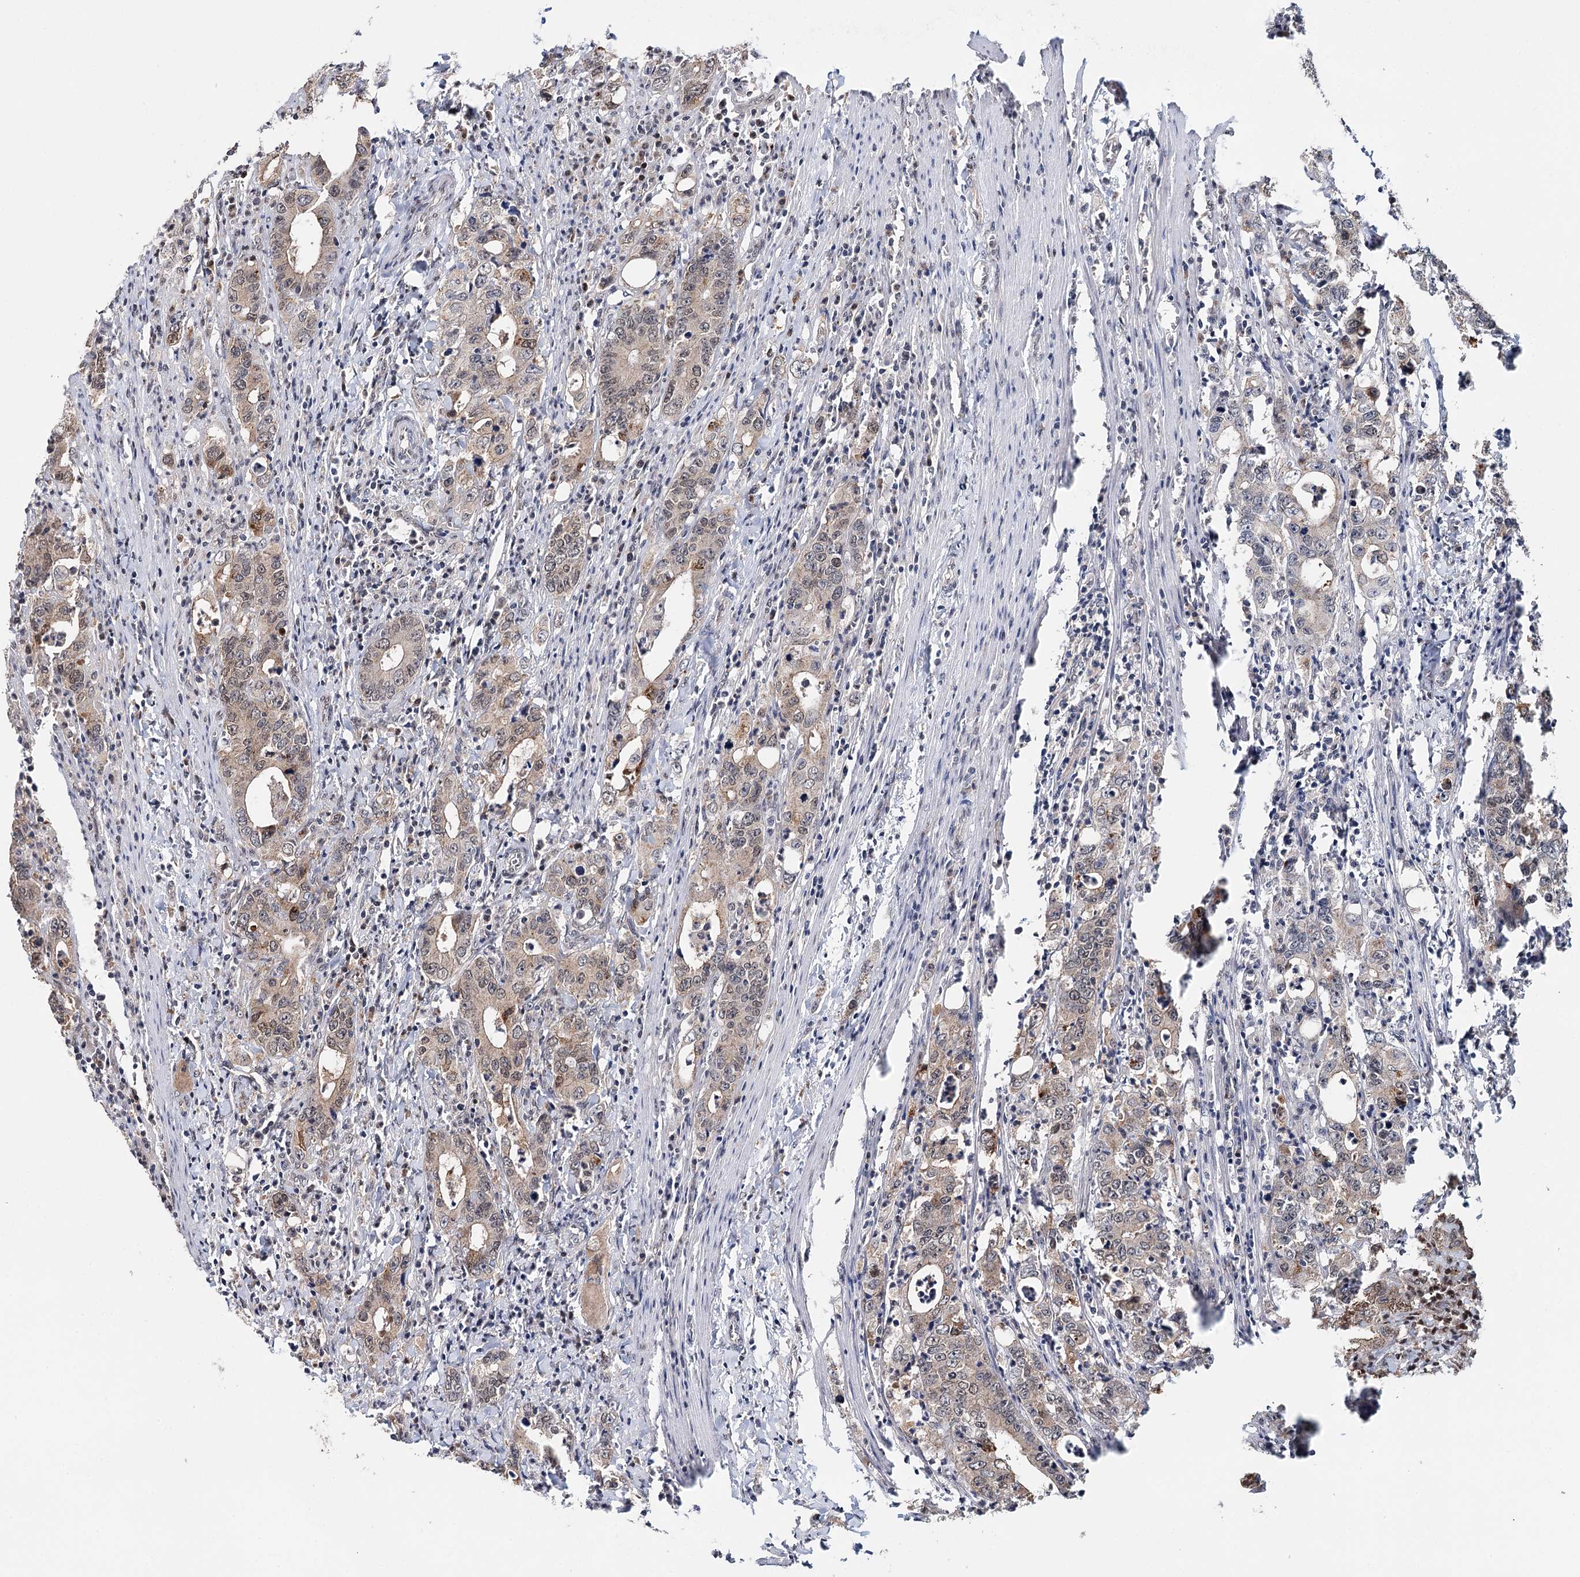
{"staining": {"intensity": "moderate", "quantity": "25%-75%", "location": "nuclear"}, "tissue": "colorectal cancer", "cell_type": "Tumor cells", "image_type": "cancer", "snomed": [{"axis": "morphology", "description": "Adenocarcinoma, NOS"}, {"axis": "topography", "description": "Colon"}], "caption": "An immunohistochemistry photomicrograph of tumor tissue is shown. Protein staining in brown labels moderate nuclear positivity in colorectal adenocarcinoma within tumor cells.", "gene": "RPS27A", "patient": {"sex": "female", "age": 75}}